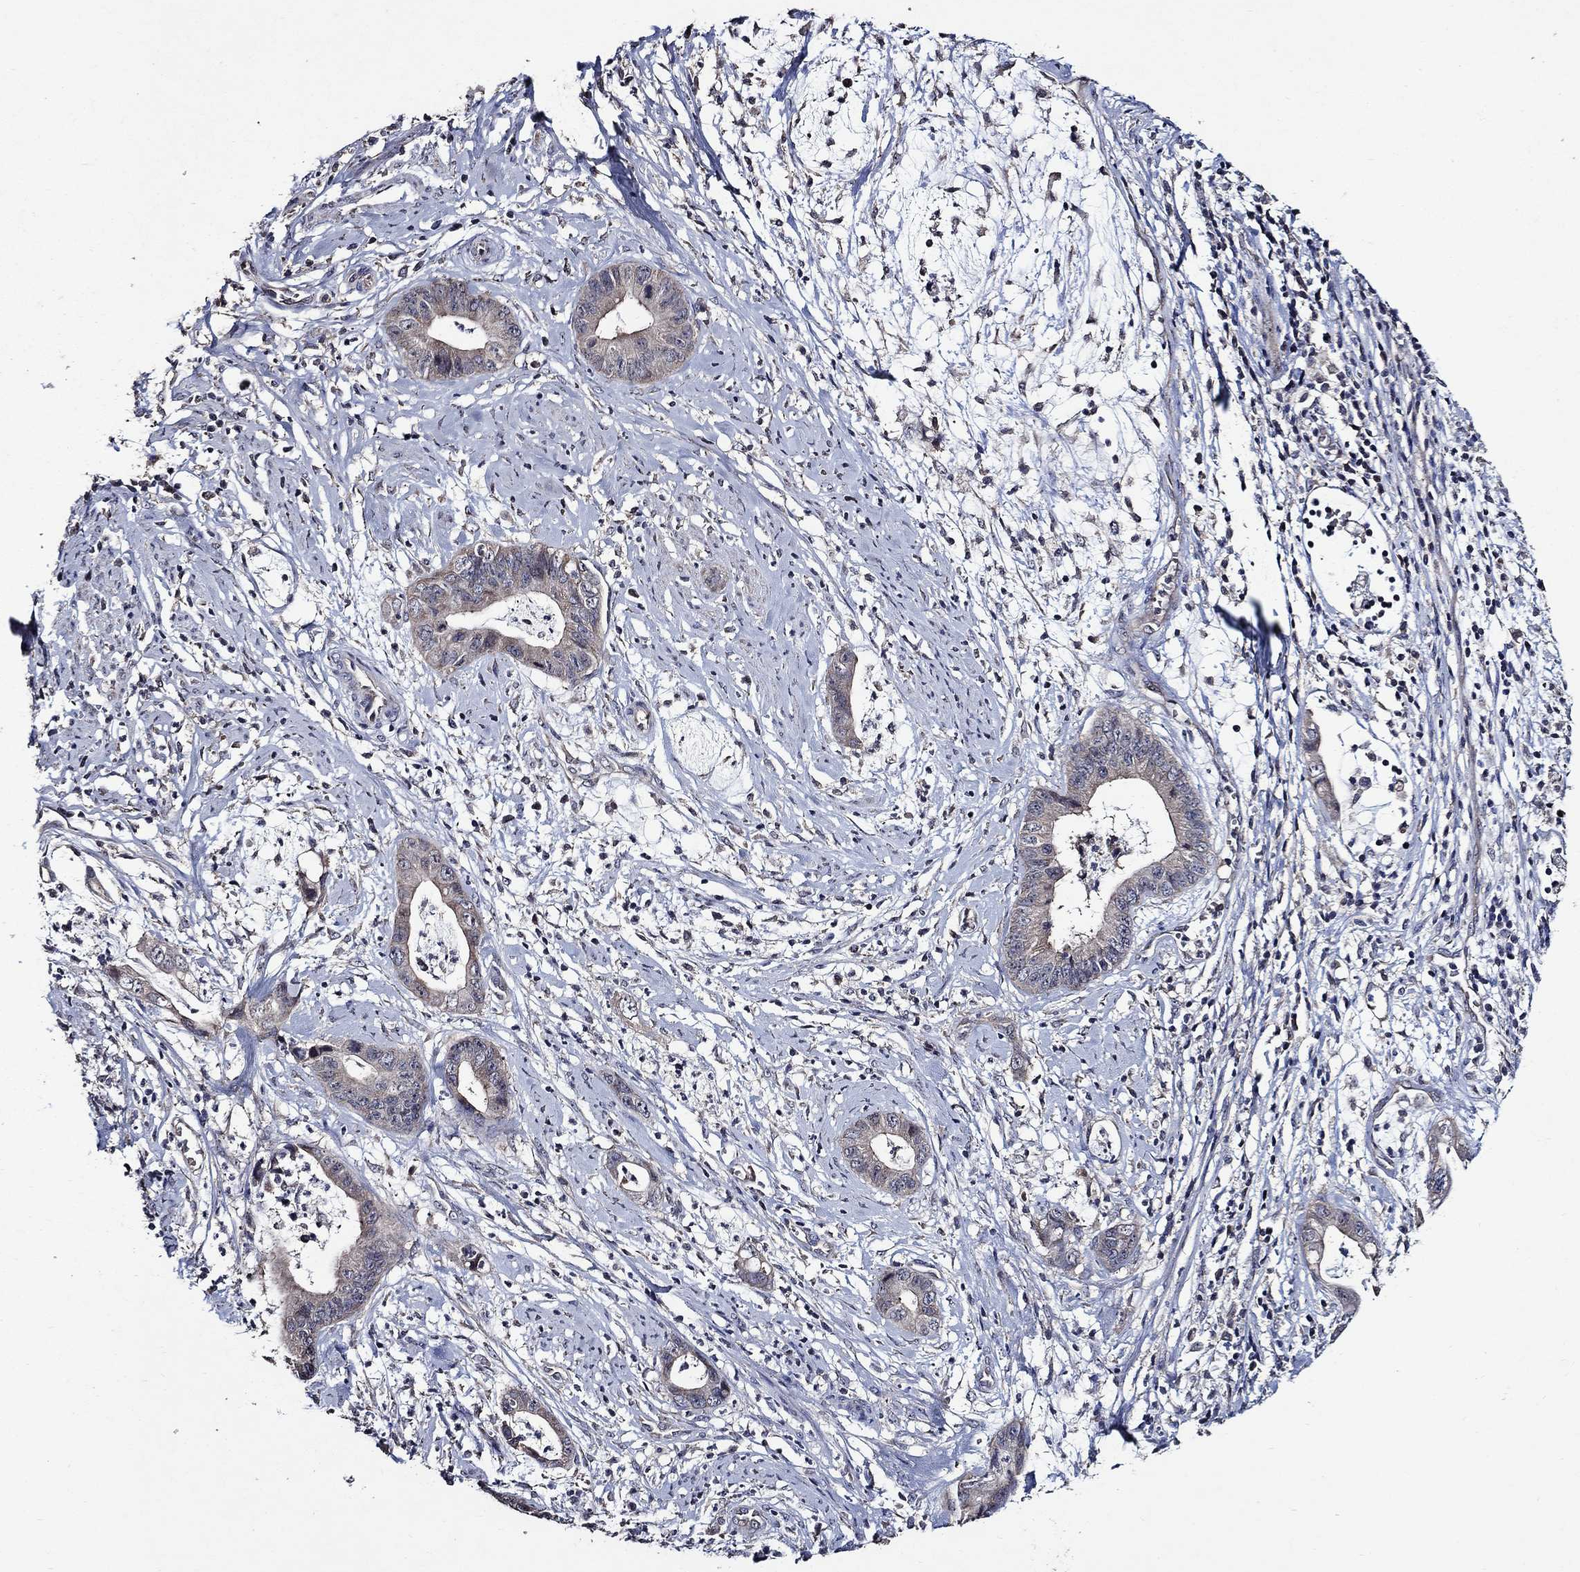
{"staining": {"intensity": "negative", "quantity": "none", "location": "none"}, "tissue": "cervical cancer", "cell_type": "Tumor cells", "image_type": "cancer", "snomed": [{"axis": "morphology", "description": "Adenocarcinoma, NOS"}, {"axis": "topography", "description": "Cervix"}], "caption": "High magnification brightfield microscopy of cervical cancer (adenocarcinoma) stained with DAB (brown) and counterstained with hematoxylin (blue): tumor cells show no significant staining. The staining was performed using DAB to visualize the protein expression in brown, while the nuclei were stained in blue with hematoxylin (Magnification: 20x).", "gene": "HAP1", "patient": {"sex": "female", "age": 44}}